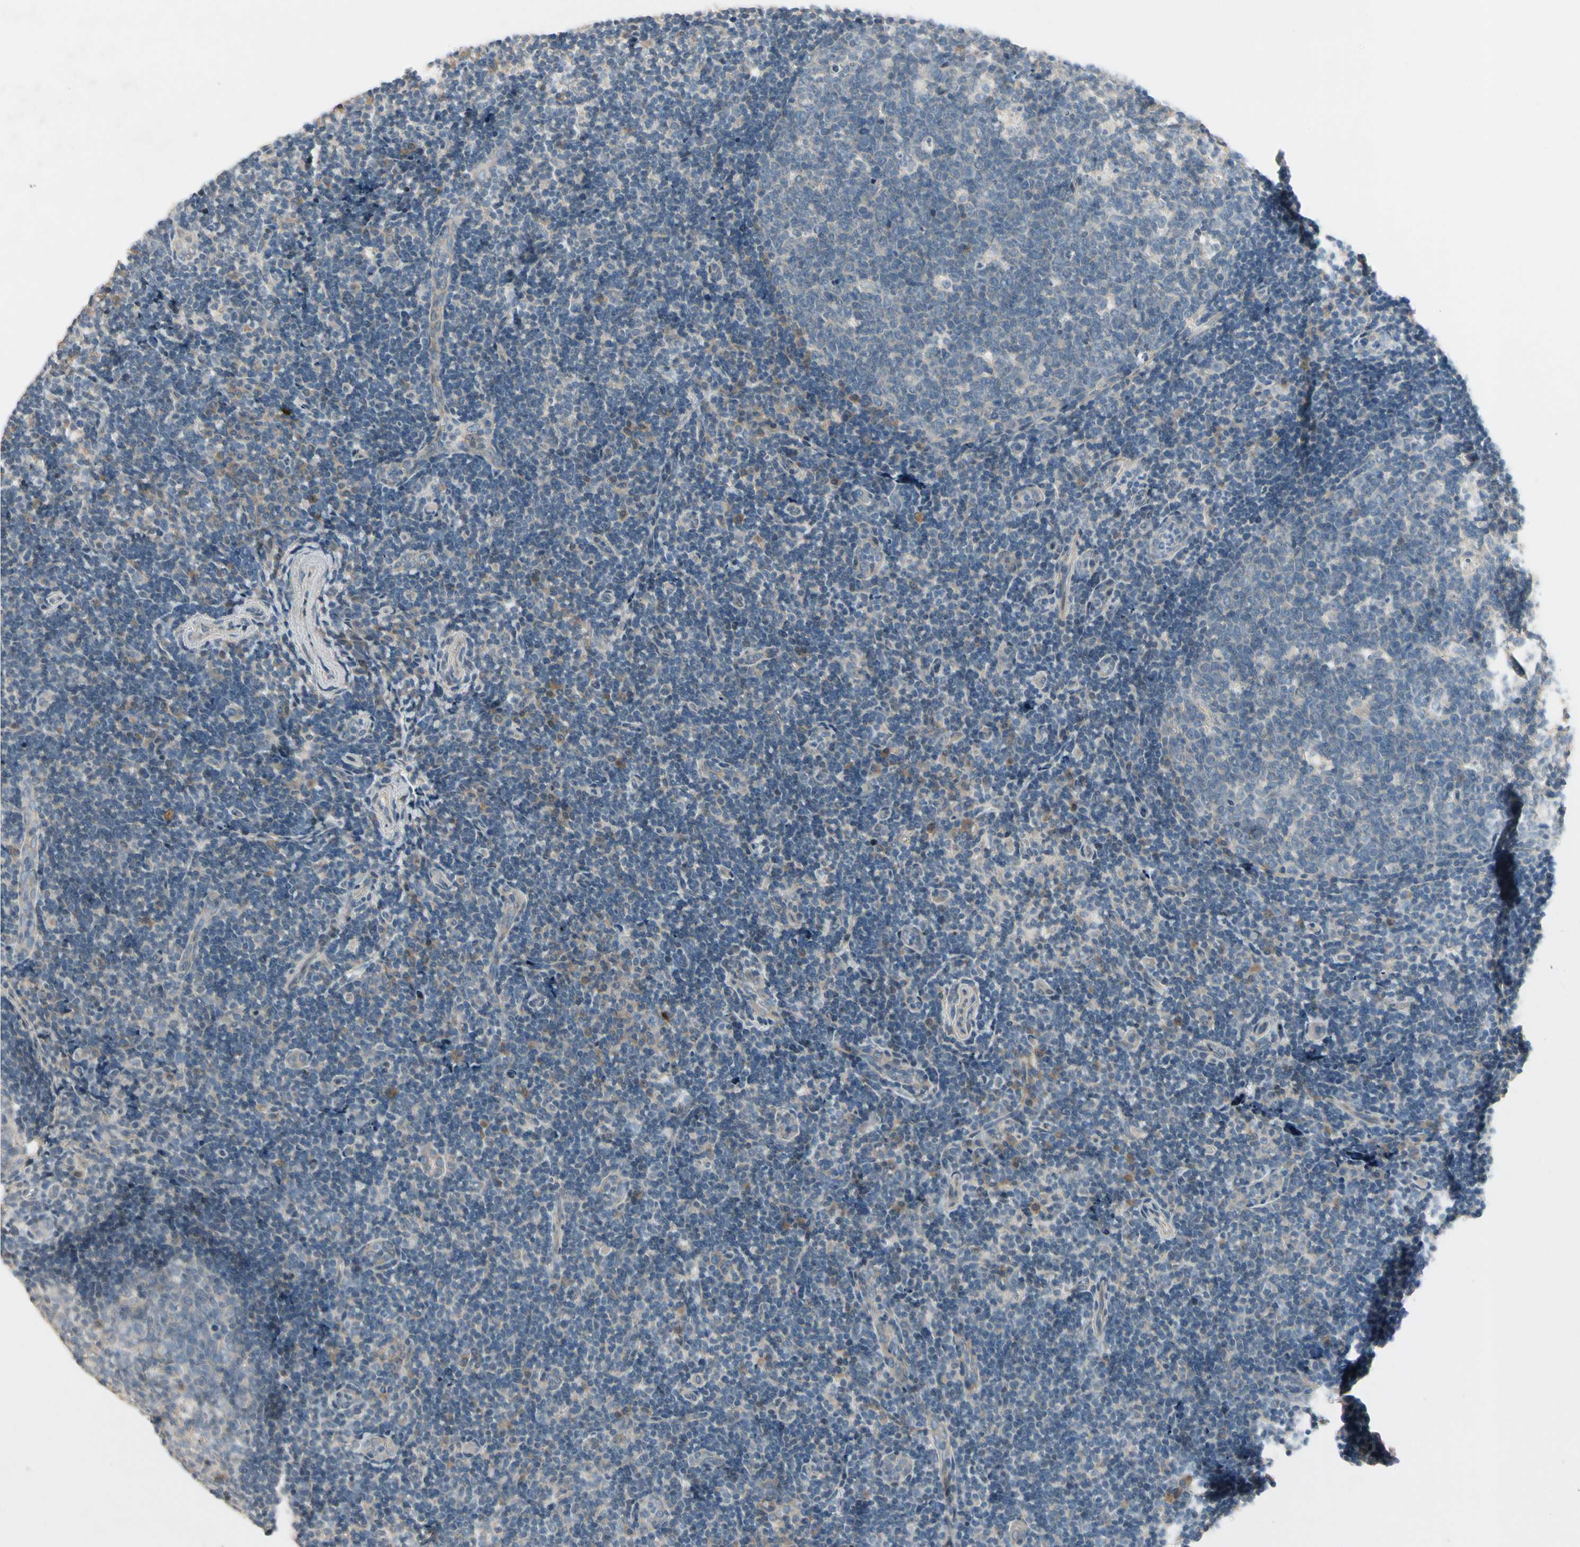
{"staining": {"intensity": "negative", "quantity": "none", "location": "none"}, "tissue": "tonsil", "cell_type": "Germinal center cells", "image_type": "normal", "snomed": [{"axis": "morphology", "description": "Normal tissue, NOS"}, {"axis": "topography", "description": "Tonsil"}], "caption": "The immunohistochemistry (IHC) photomicrograph has no significant expression in germinal center cells of tonsil.", "gene": "PIP5K1B", "patient": {"sex": "female", "age": 40}}